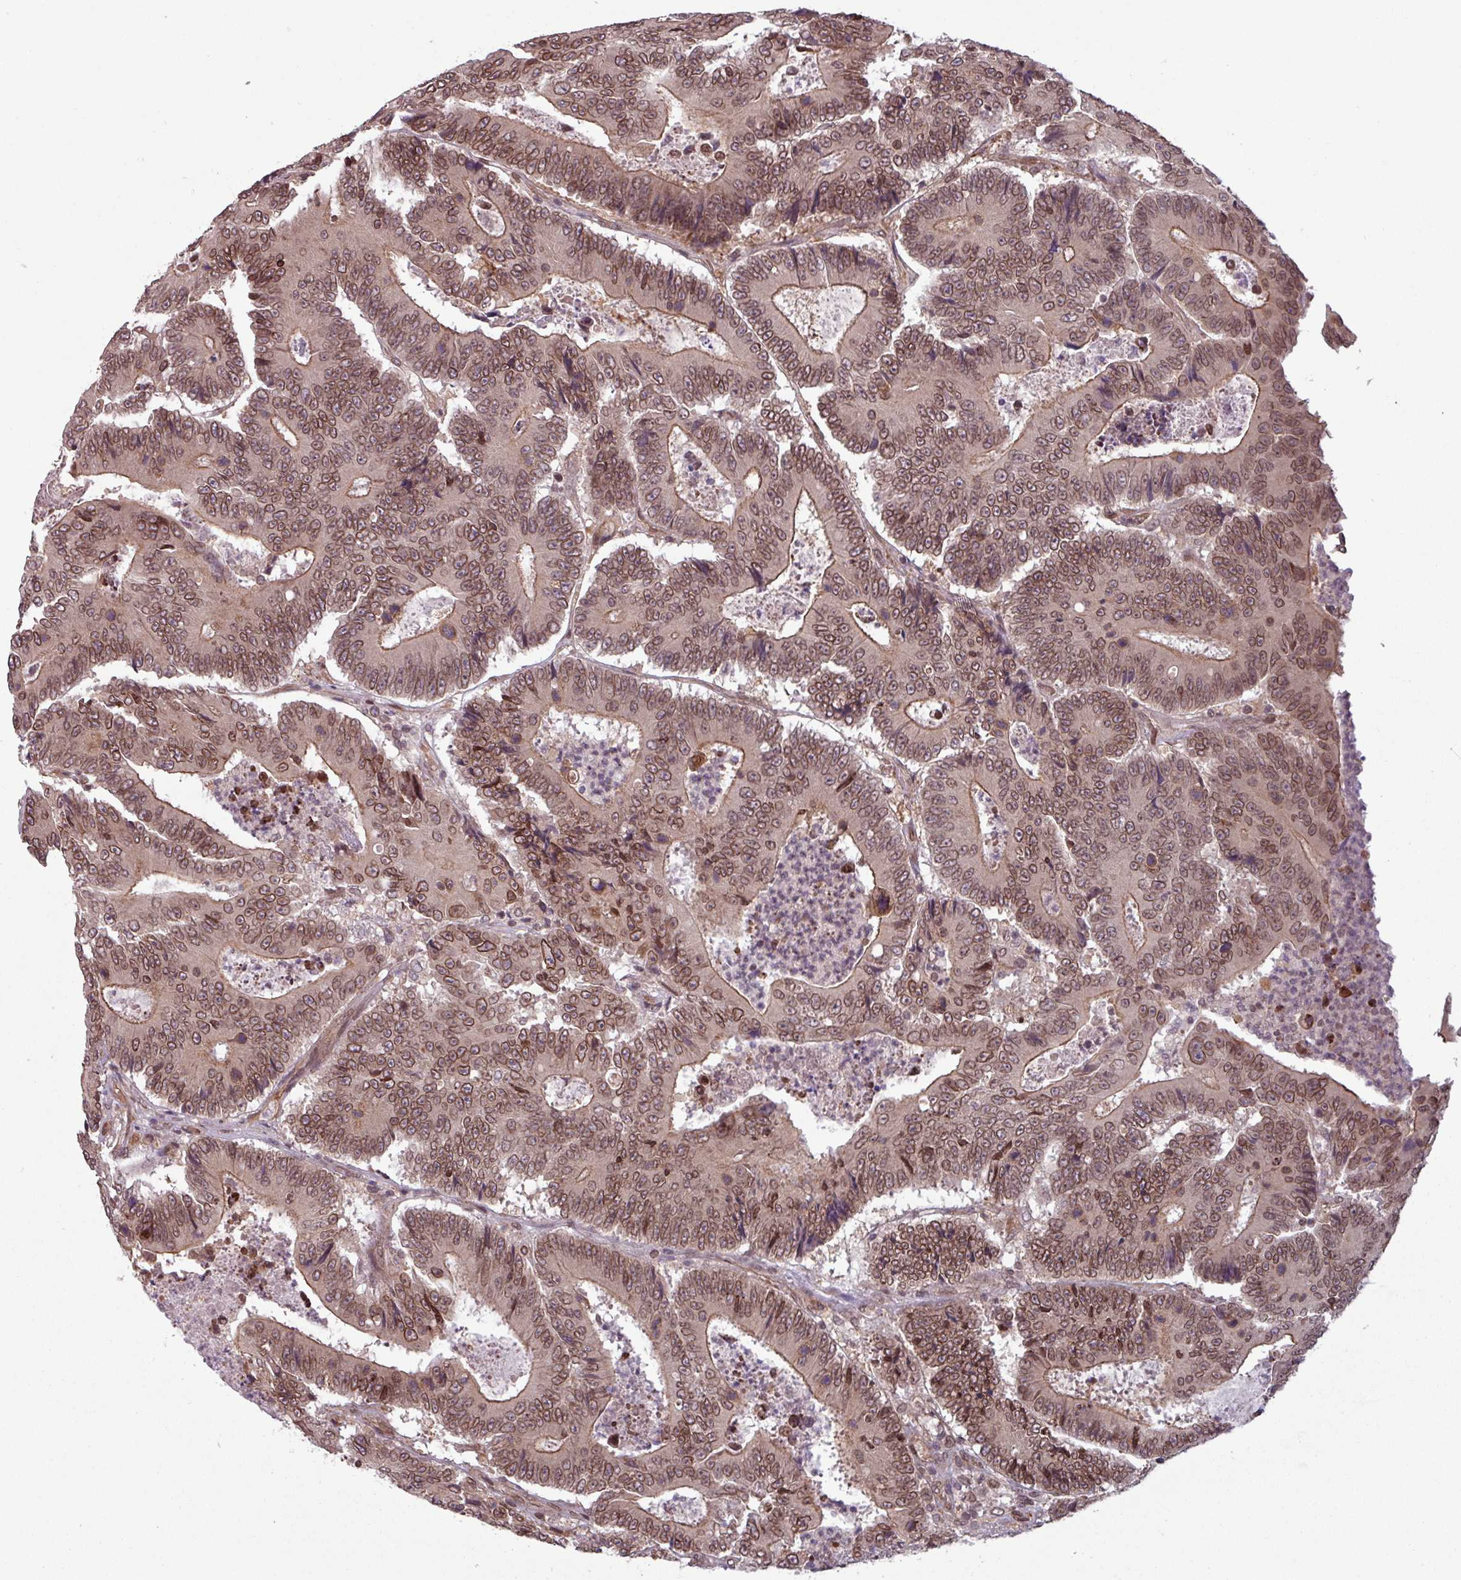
{"staining": {"intensity": "moderate", "quantity": ">75%", "location": "cytoplasmic/membranous,nuclear"}, "tissue": "colorectal cancer", "cell_type": "Tumor cells", "image_type": "cancer", "snomed": [{"axis": "morphology", "description": "Adenocarcinoma, NOS"}, {"axis": "topography", "description": "Colon"}], "caption": "This is an image of immunohistochemistry staining of colorectal cancer (adenocarcinoma), which shows moderate positivity in the cytoplasmic/membranous and nuclear of tumor cells.", "gene": "RBM4B", "patient": {"sex": "male", "age": 83}}